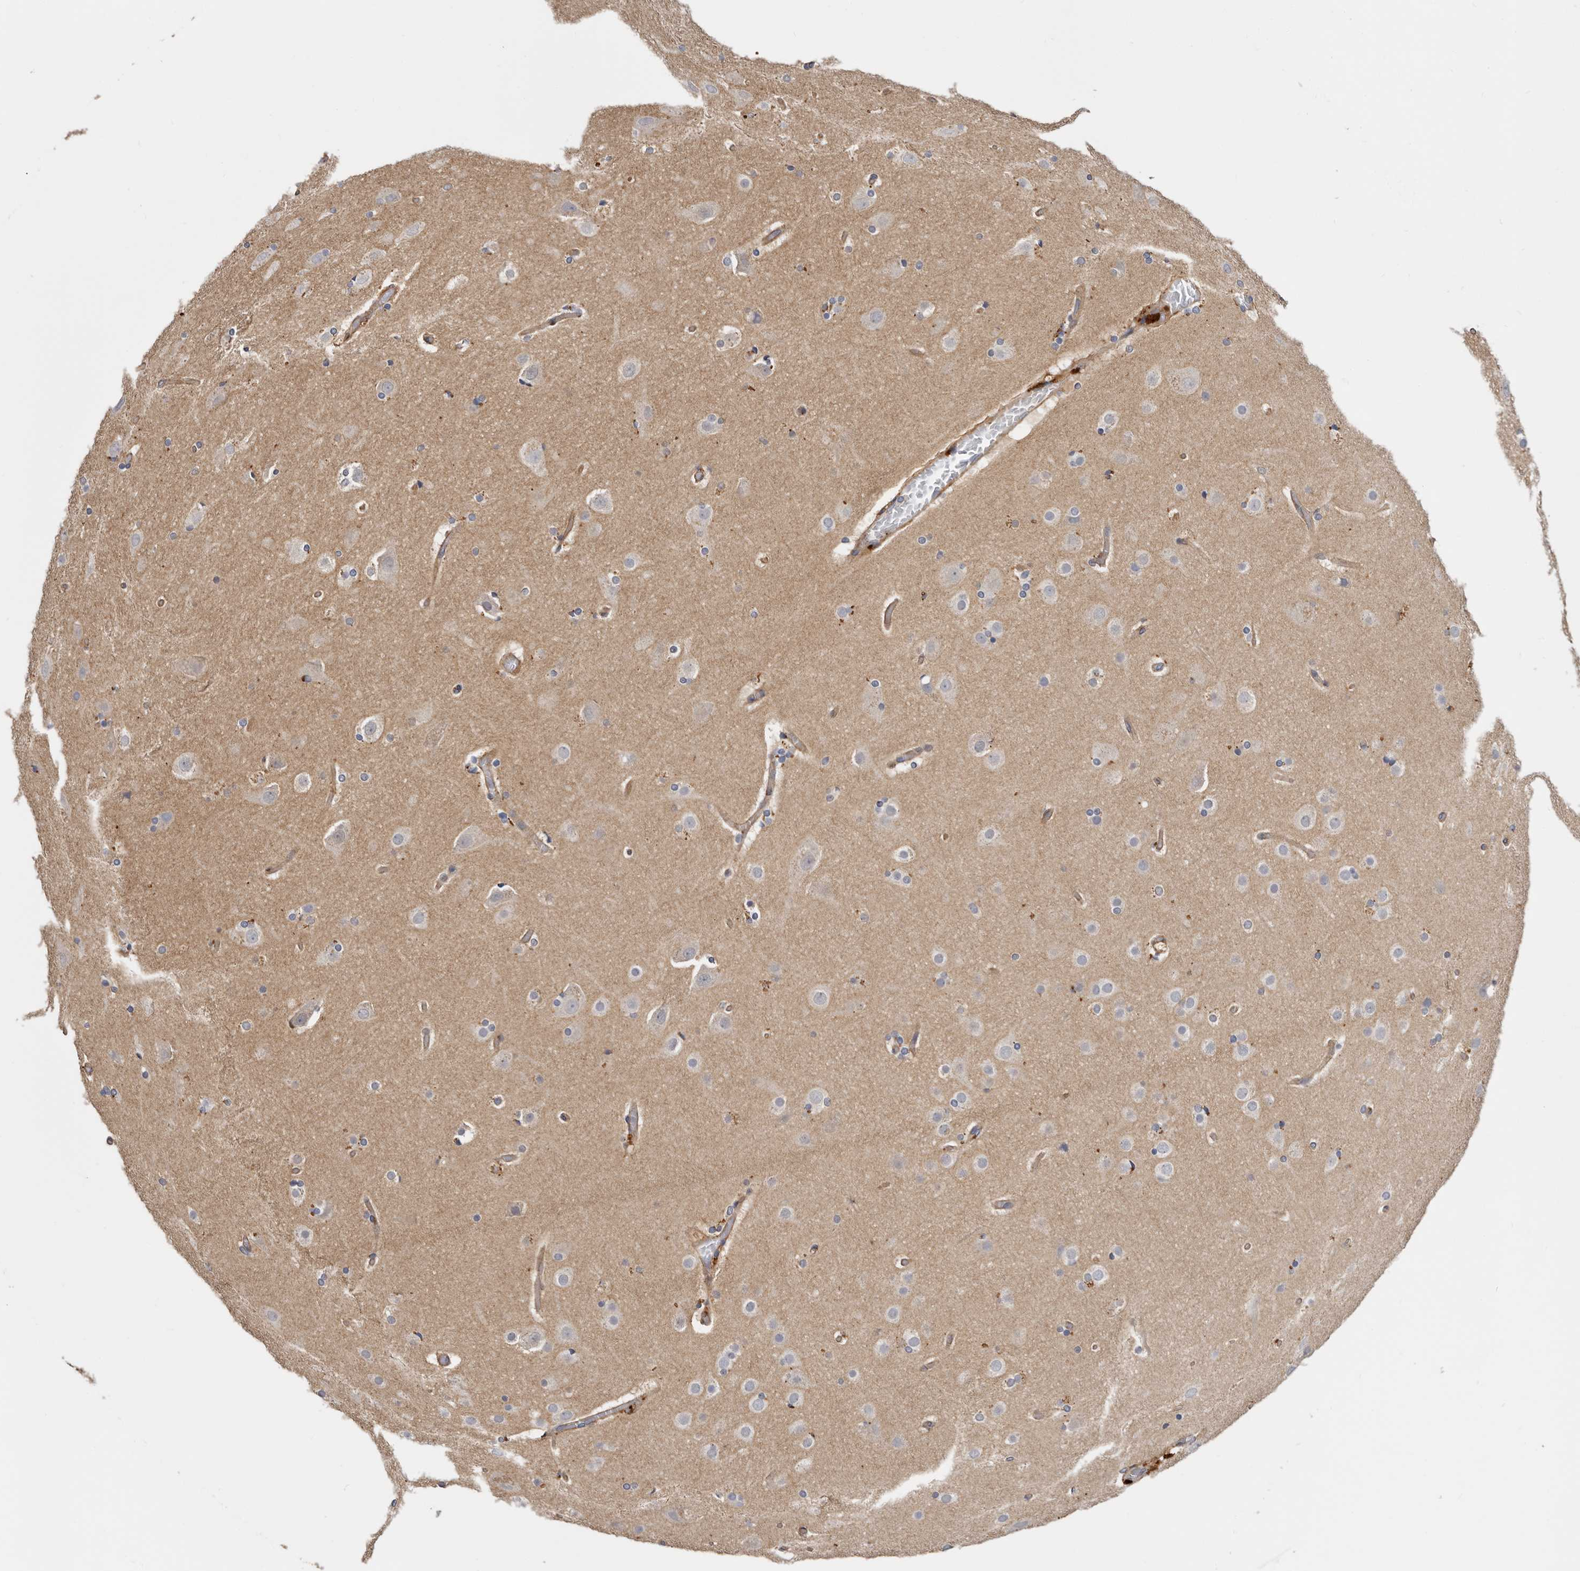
{"staining": {"intensity": "moderate", "quantity": ">75%", "location": "cytoplasmic/membranous"}, "tissue": "cerebral cortex", "cell_type": "Endothelial cells", "image_type": "normal", "snomed": [{"axis": "morphology", "description": "Normal tissue, NOS"}, {"axis": "topography", "description": "Cerebral cortex"}], "caption": "This image shows IHC staining of normal human cerebral cortex, with medium moderate cytoplasmic/membranous staining in approximately >75% of endothelial cells.", "gene": "INKA2", "patient": {"sex": "male", "age": 57}}